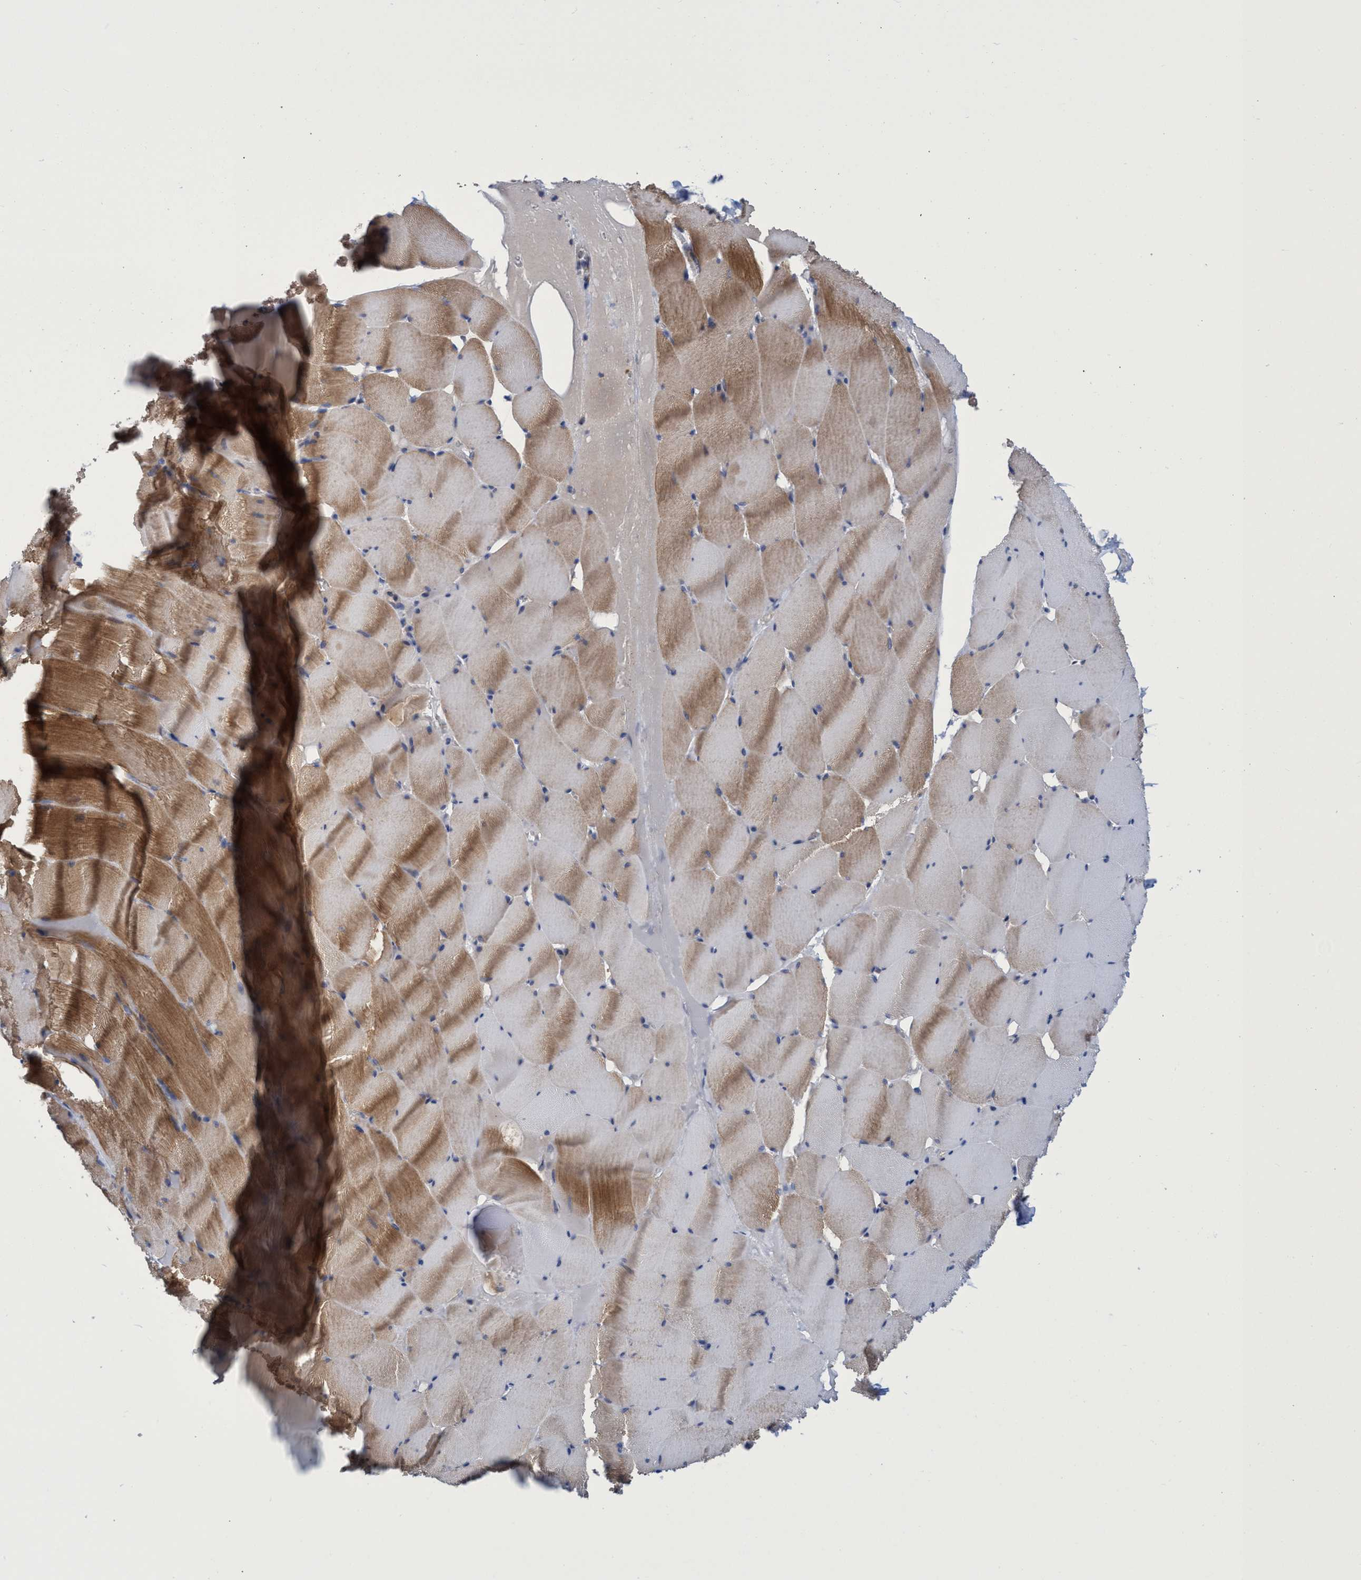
{"staining": {"intensity": "moderate", "quantity": ">75%", "location": "cytoplasmic/membranous"}, "tissue": "skeletal muscle", "cell_type": "Myocytes", "image_type": "normal", "snomed": [{"axis": "morphology", "description": "Normal tissue, NOS"}, {"axis": "topography", "description": "Skeletal muscle"}], "caption": "An IHC image of unremarkable tissue is shown. Protein staining in brown shows moderate cytoplasmic/membranous positivity in skeletal muscle within myocytes.", "gene": "PNPO", "patient": {"sex": "male", "age": 62}}